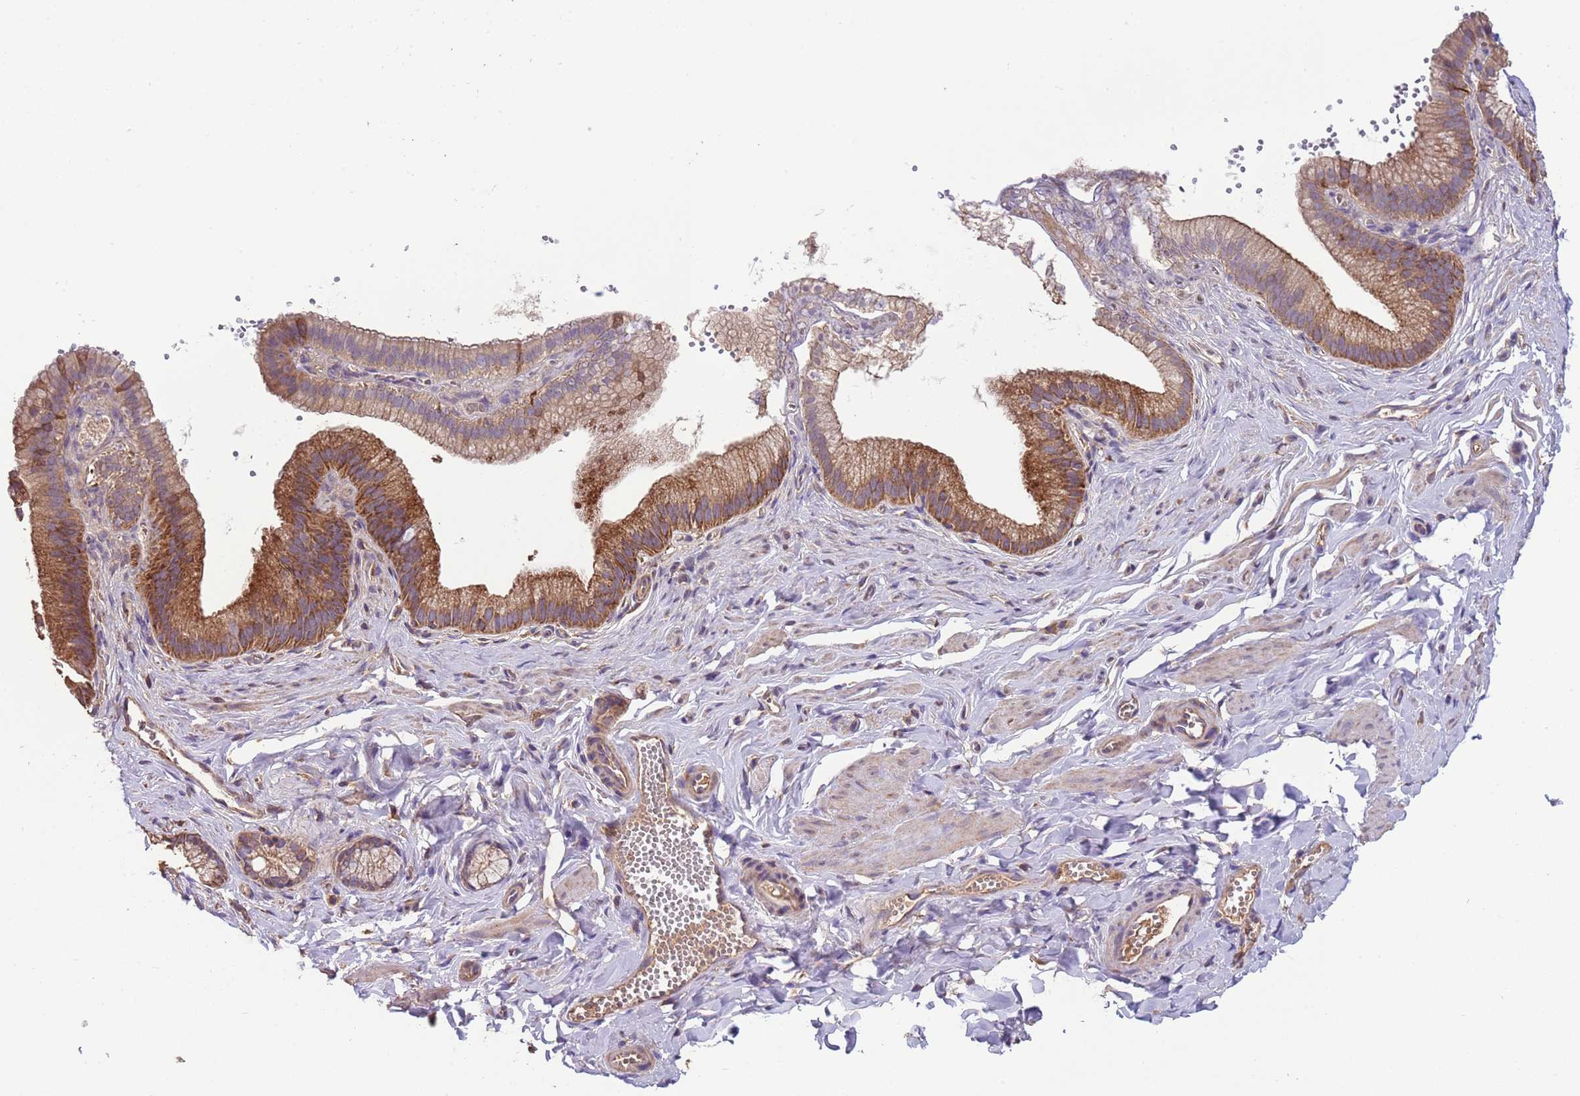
{"staining": {"intensity": "weak", "quantity": "25%-75%", "location": "cytoplasmic/membranous"}, "tissue": "adipose tissue", "cell_type": "Adipocytes", "image_type": "normal", "snomed": [{"axis": "morphology", "description": "Normal tissue, NOS"}, {"axis": "topography", "description": "Gallbladder"}, {"axis": "topography", "description": "Peripheral nerve tissue"}], "caption": "IHC of unremarkable adipose tissue demonstrates low levels of weak cytoplasmic/membranous positivity in about 25%-75% of adipocytes. (Stains: DAB in brown, nuclei in blue, Microscopy: brightfield microscopy at high magnification).", "gene": "EEF1AKMT1", "patient": {"sex": "male", "age": 38}}